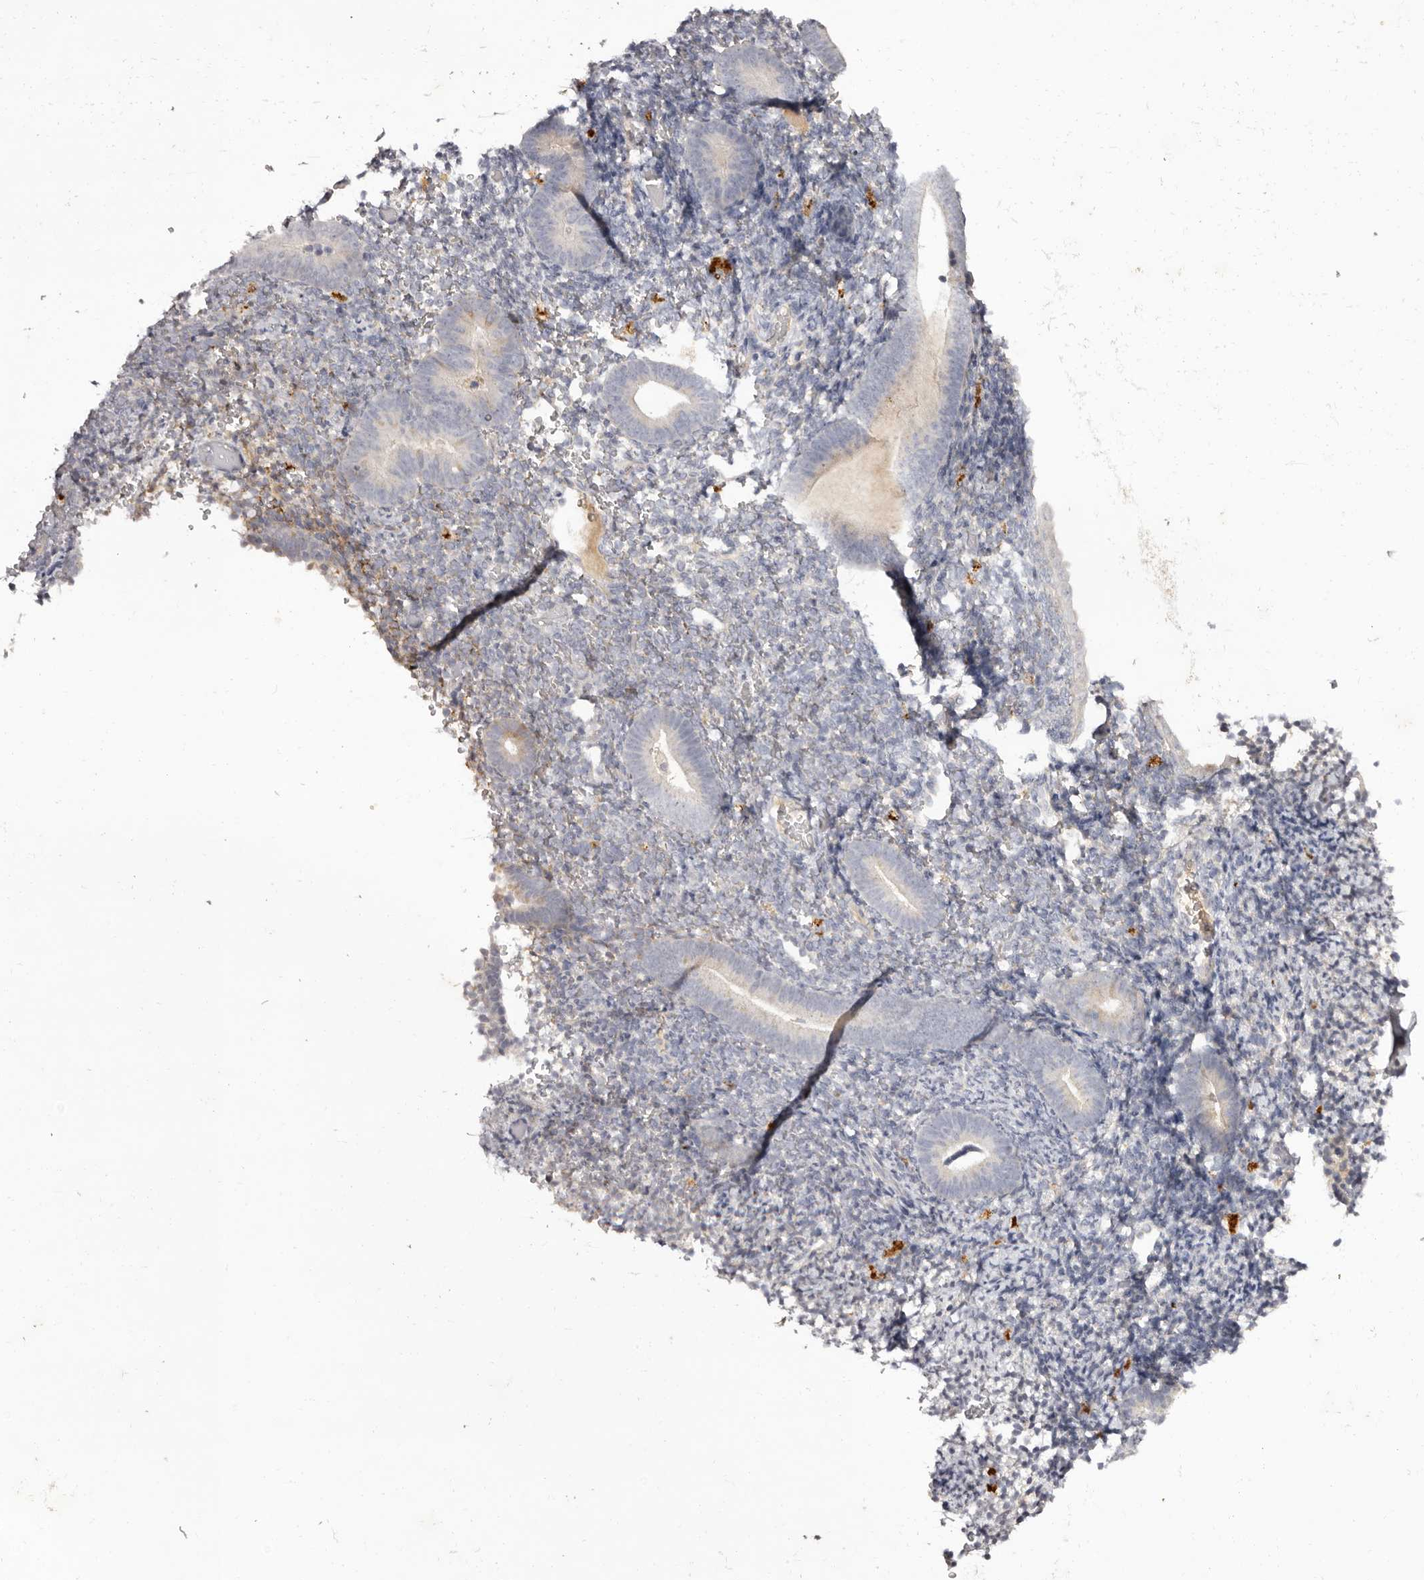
{"staining": {"intensity": "negative", "quantity": "none", "location": "none"}, "tissue": "endometrium", "cell_type": "Cells in endometrial stroma", "image_type": "normal", "snomed": [{"axis": "morphology", "description": "Normal tissue, NOS"}, {"axis": "topography", "description": "Endometrium"}], "caption": "A high-resolution image shows immunohistochemistry (IHC) staining of normal endometrium, which demonstrates no significant positivity in cells in endometrial stroma.", "gene": "SCUBE2", "patient": {"sex": "female", "age": 51}}